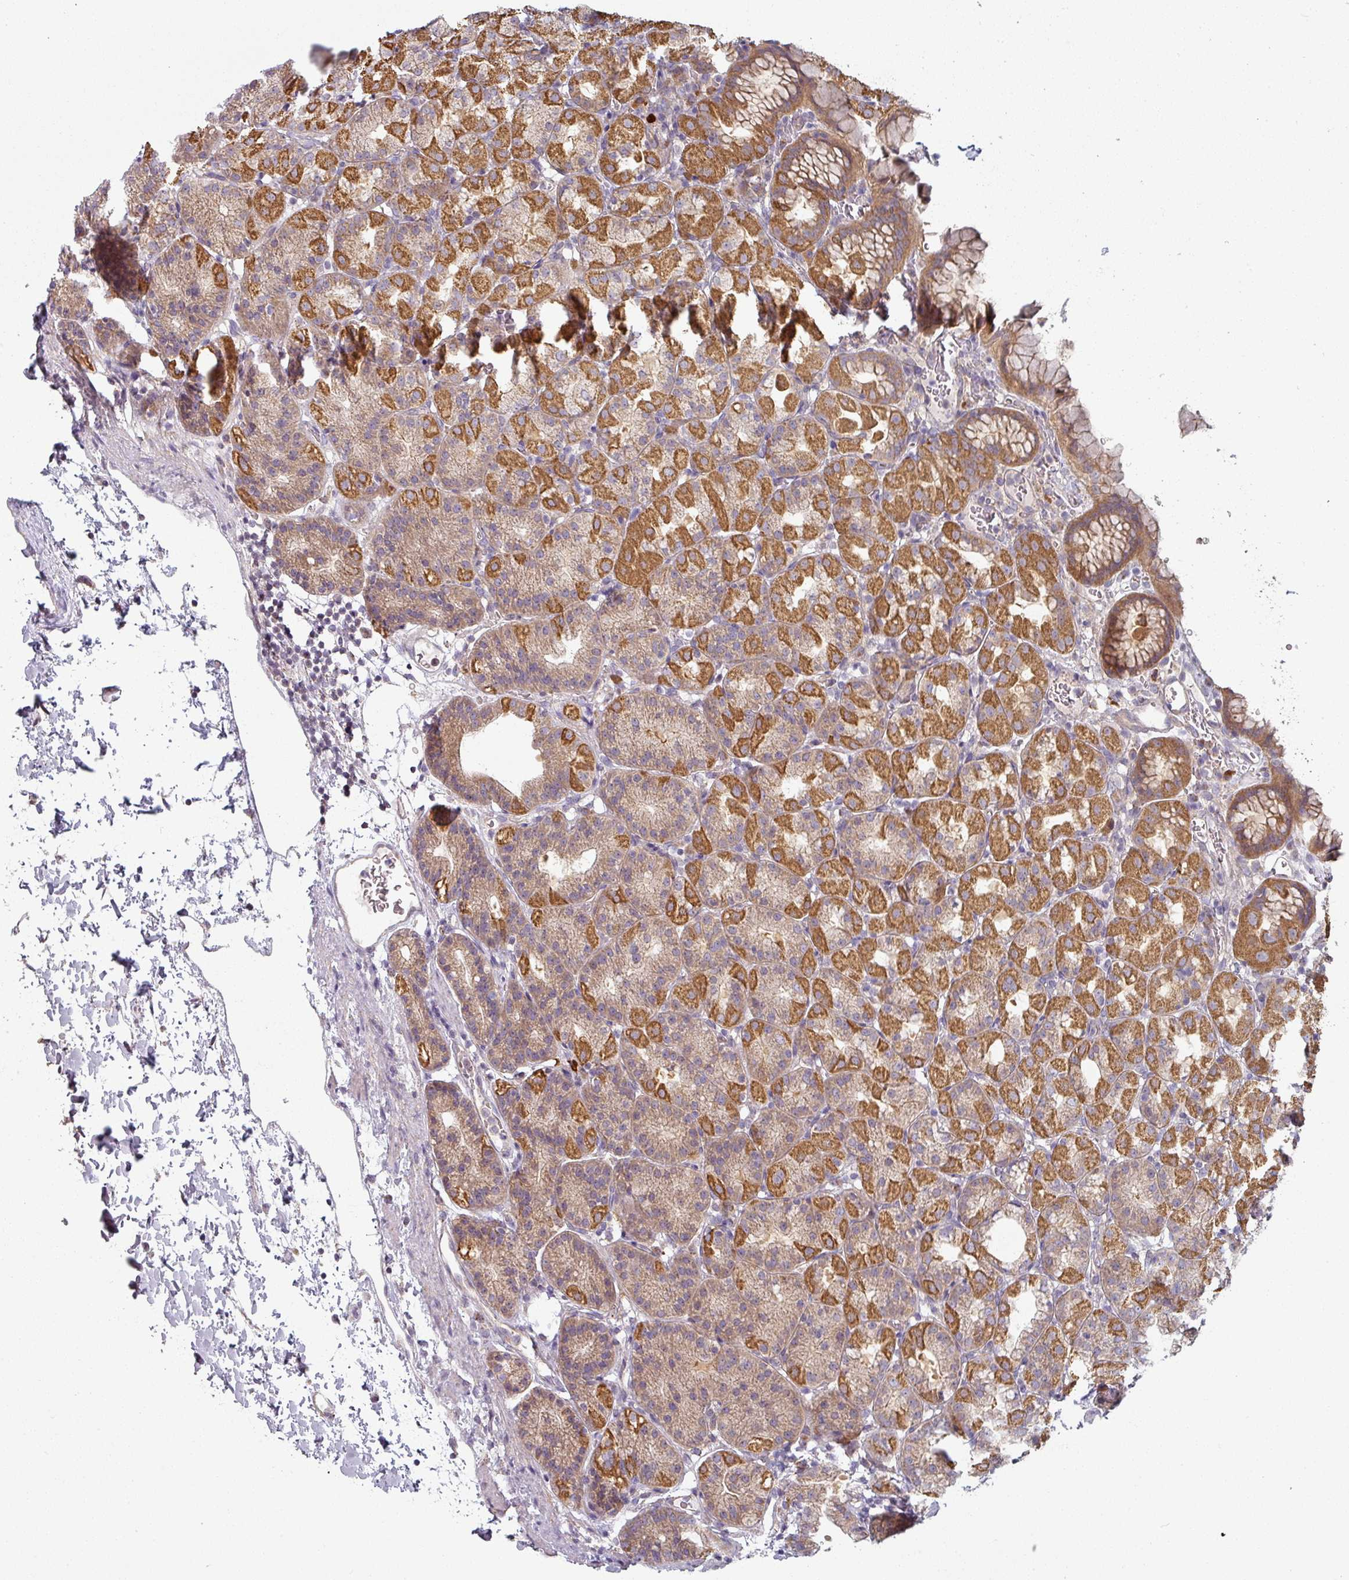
{"staining": {"intensity": "strong", "quantity": ">75%", "location": "cytoplasmic/membranous"}, "tissue": "stomach", "cell_type": "Glandular cells", "image_type": "normal", "snomed": [{"axis": "morphology", "description": "Normal tissue, NOS"}, {"axis": "topography", "description": "Stomach, upper"}], "caption": "This image demonstrates benign stomach stained with IHC to label a protein in brown. The cytoplasmic/membranous of glandular cells show strong positivity for the protein. Nuclei are counter-stained blue.", "gene": "PLEKHJ1", "patient": {"sex": "female", "age": 81}}